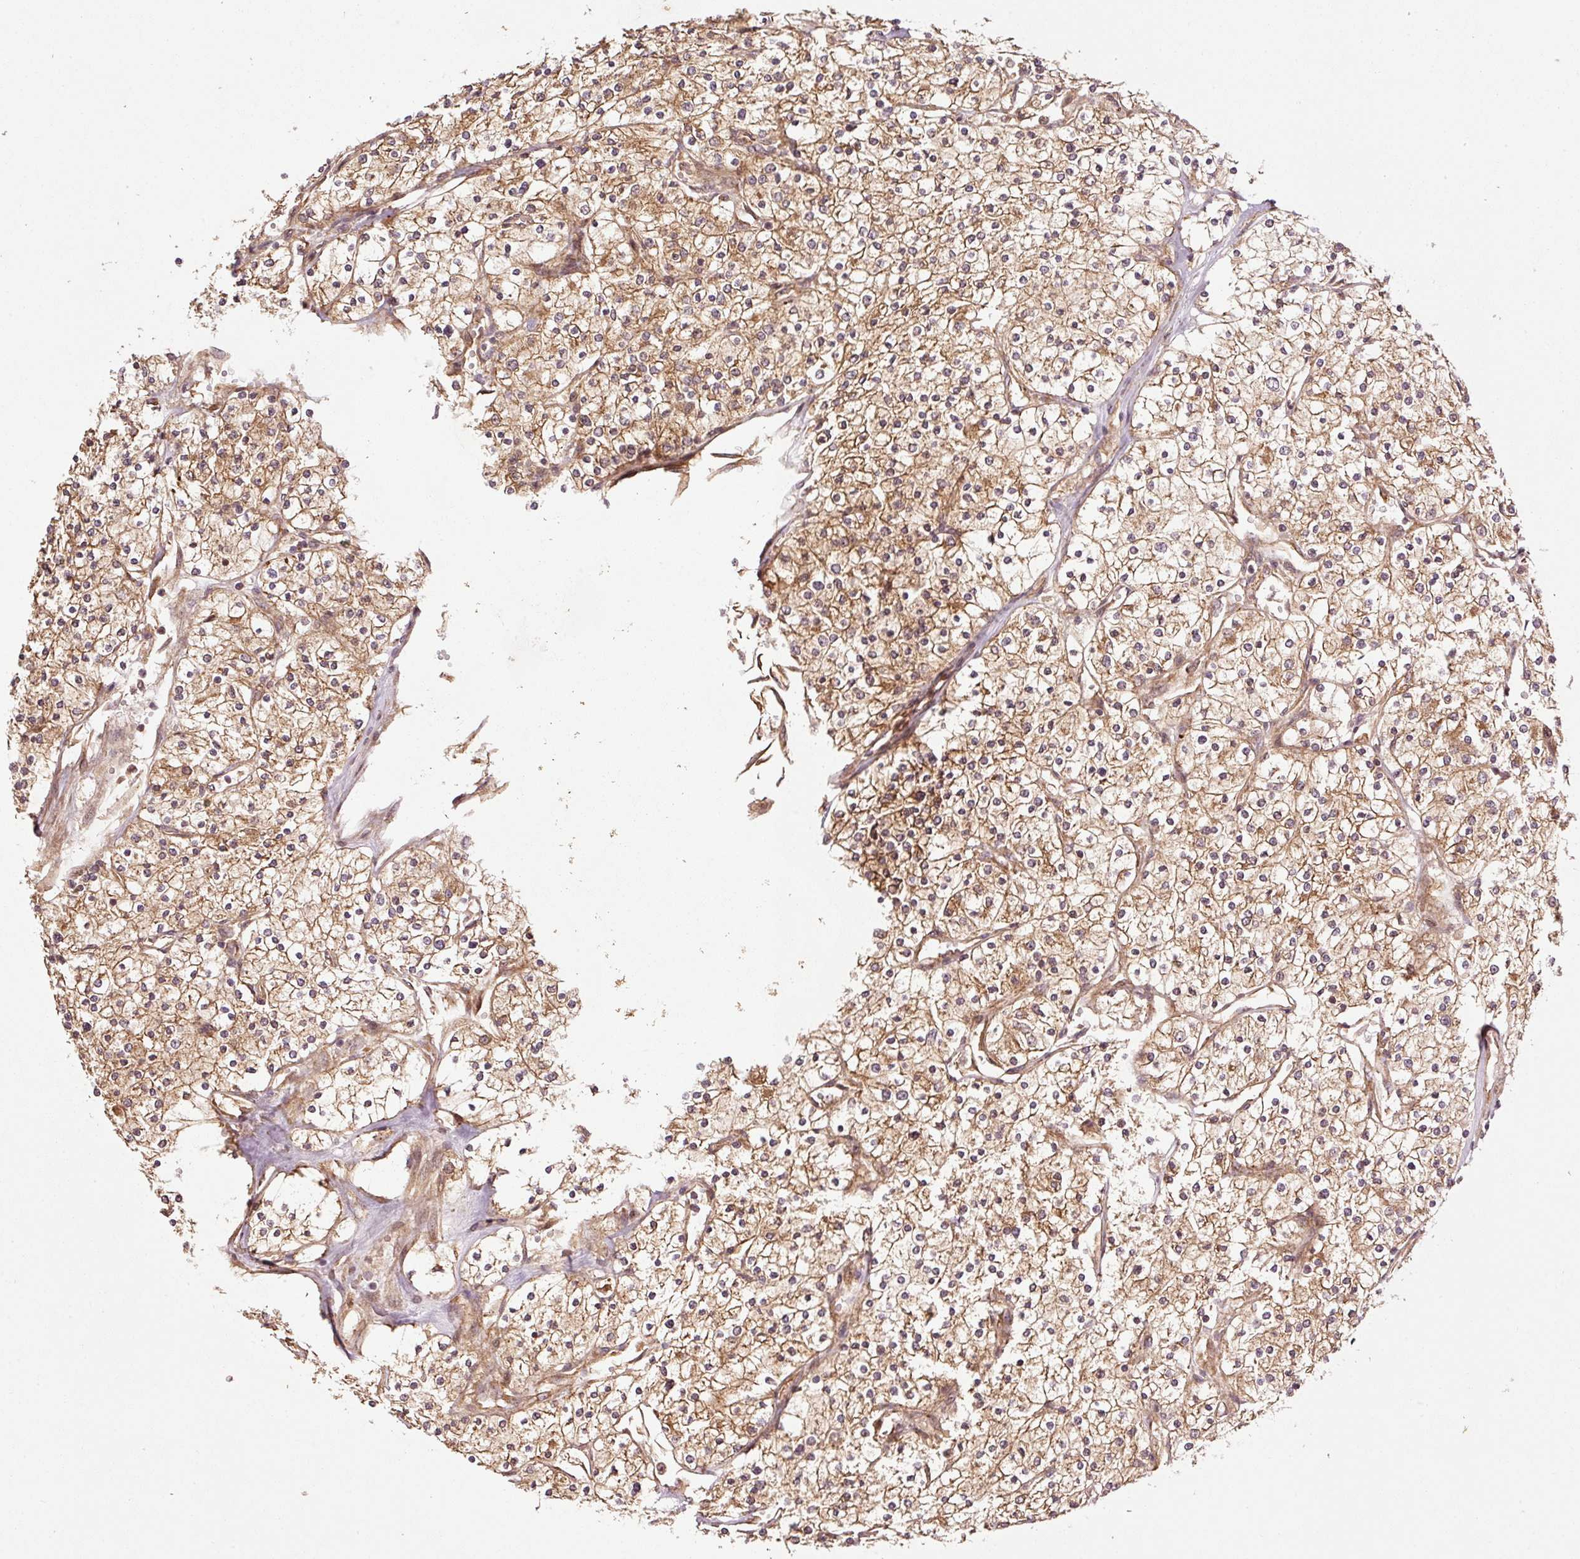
{"staining": {"intensity": "weak", "quantity": ">75%", "location": "cytoplasmic/membranous"}, "tissue": "renal cancer", "cell_type": "Tumor cells", "image_type": "cancer", "snomed": [{"axis": "morphology", "description": "Adenocarcinoma, NOS"}, {"axis": "topography", "description": "Kidney"}], "caption": "A high-resolution histopathology image shows IHC staining of renal cancer (adenocarcinoma), which displays weak cytoplasmic/membranous positivity in about >75% of tumor cells. The protein is shown in brown color, while the nuclei are stained blue.", "gene": "OXER1", "patient": {"sex": "male", "age": 80}}